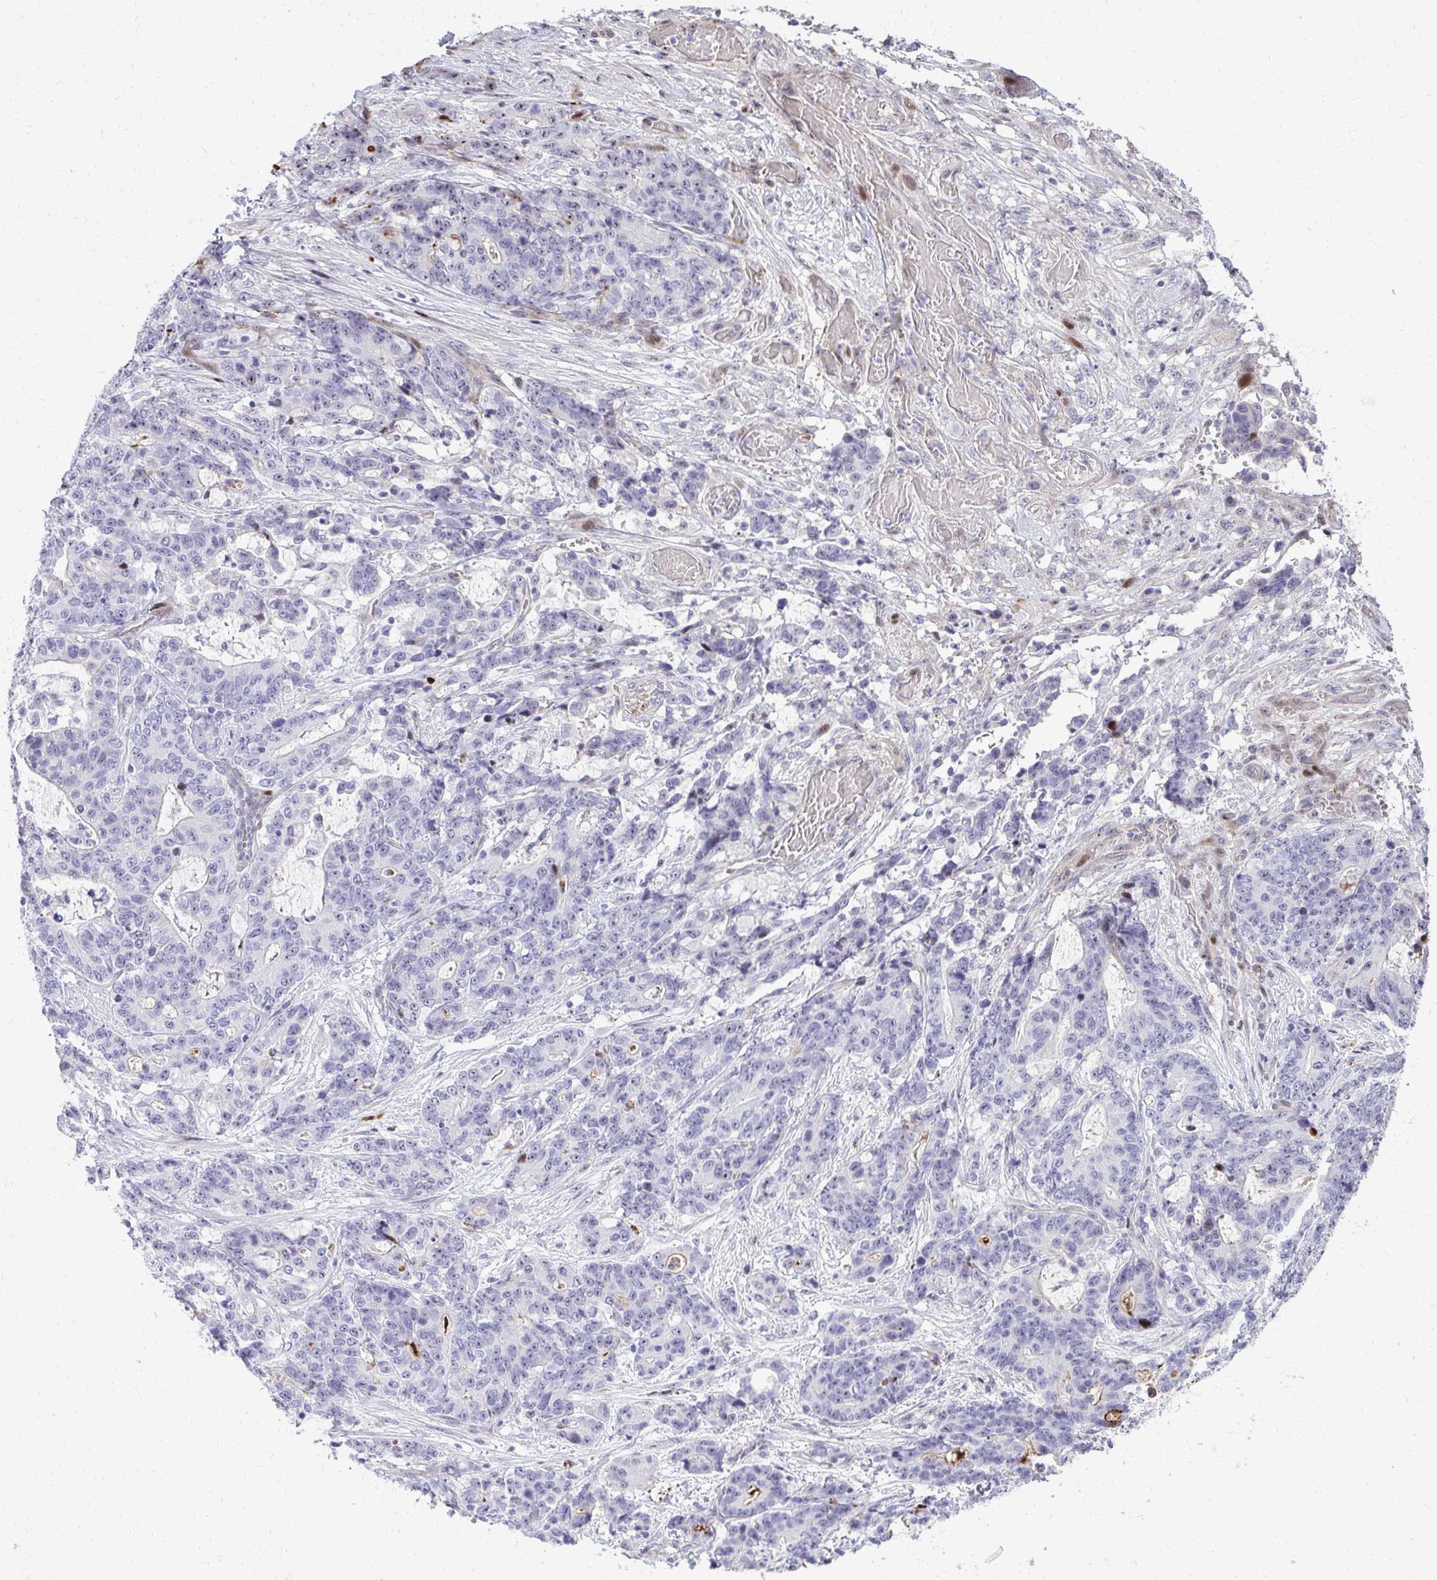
{"staining": {"intensity": "negative", "quantity": "none", "location": "none"}, "tissue": "stomach cancer", "cell_type": "Tumor cells", "image_type": "cancer", "snomed": [{"axis": "morphology", "description": "Normal tissue, NOS"}, {"axis": "morphology", "description": "Adenocarcinoma, NOS"}, {"axis": "topography", "description": "Stomach"}], "caption": "DAB (3,3'-diaminobenzidine) immunohistochemical staining of stomach adenocarcinoma shows no significant staining in tumor cells.", "gene": "DLX4", "patient": {"sex": "female", "age": 64}}